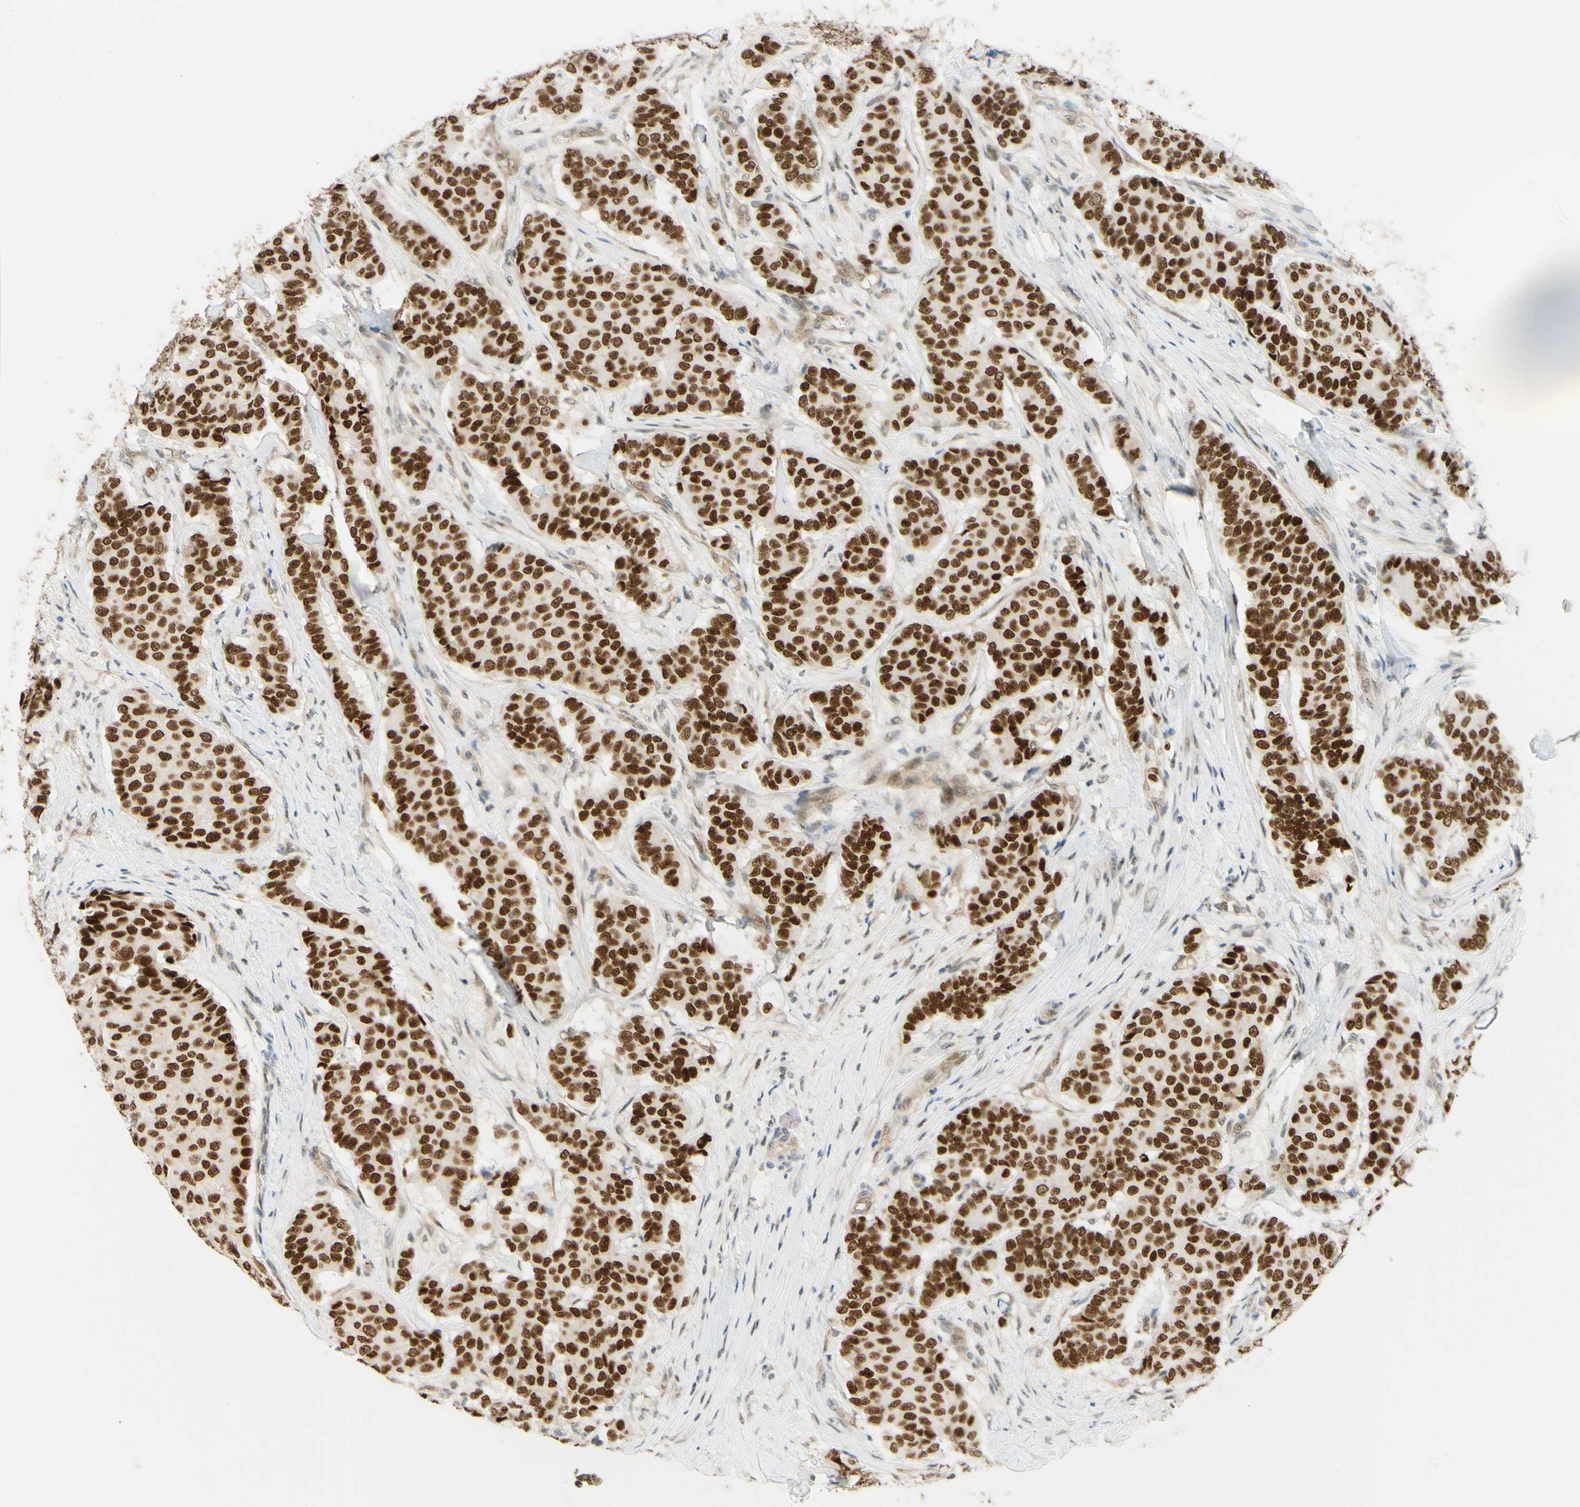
{"staining": {"intensity": "strong", "quantity": ">75%", "location": "nuclear"}, "tissue": "breast cancer", "cell_type": "Tumor cells", "image_type": "cancer", "snomed": [{"axis": "morphology", "description": "Duct carcinoma"}, {"axis": "topography", "description": "Breast"}], "caption": "Human breast cancer (infiltrating ductal carcinoma) stained with a protein marker reveals strong staining in tumor cells.", "gene": "POLB", "patient": {"sex": "female", "age": 75}}